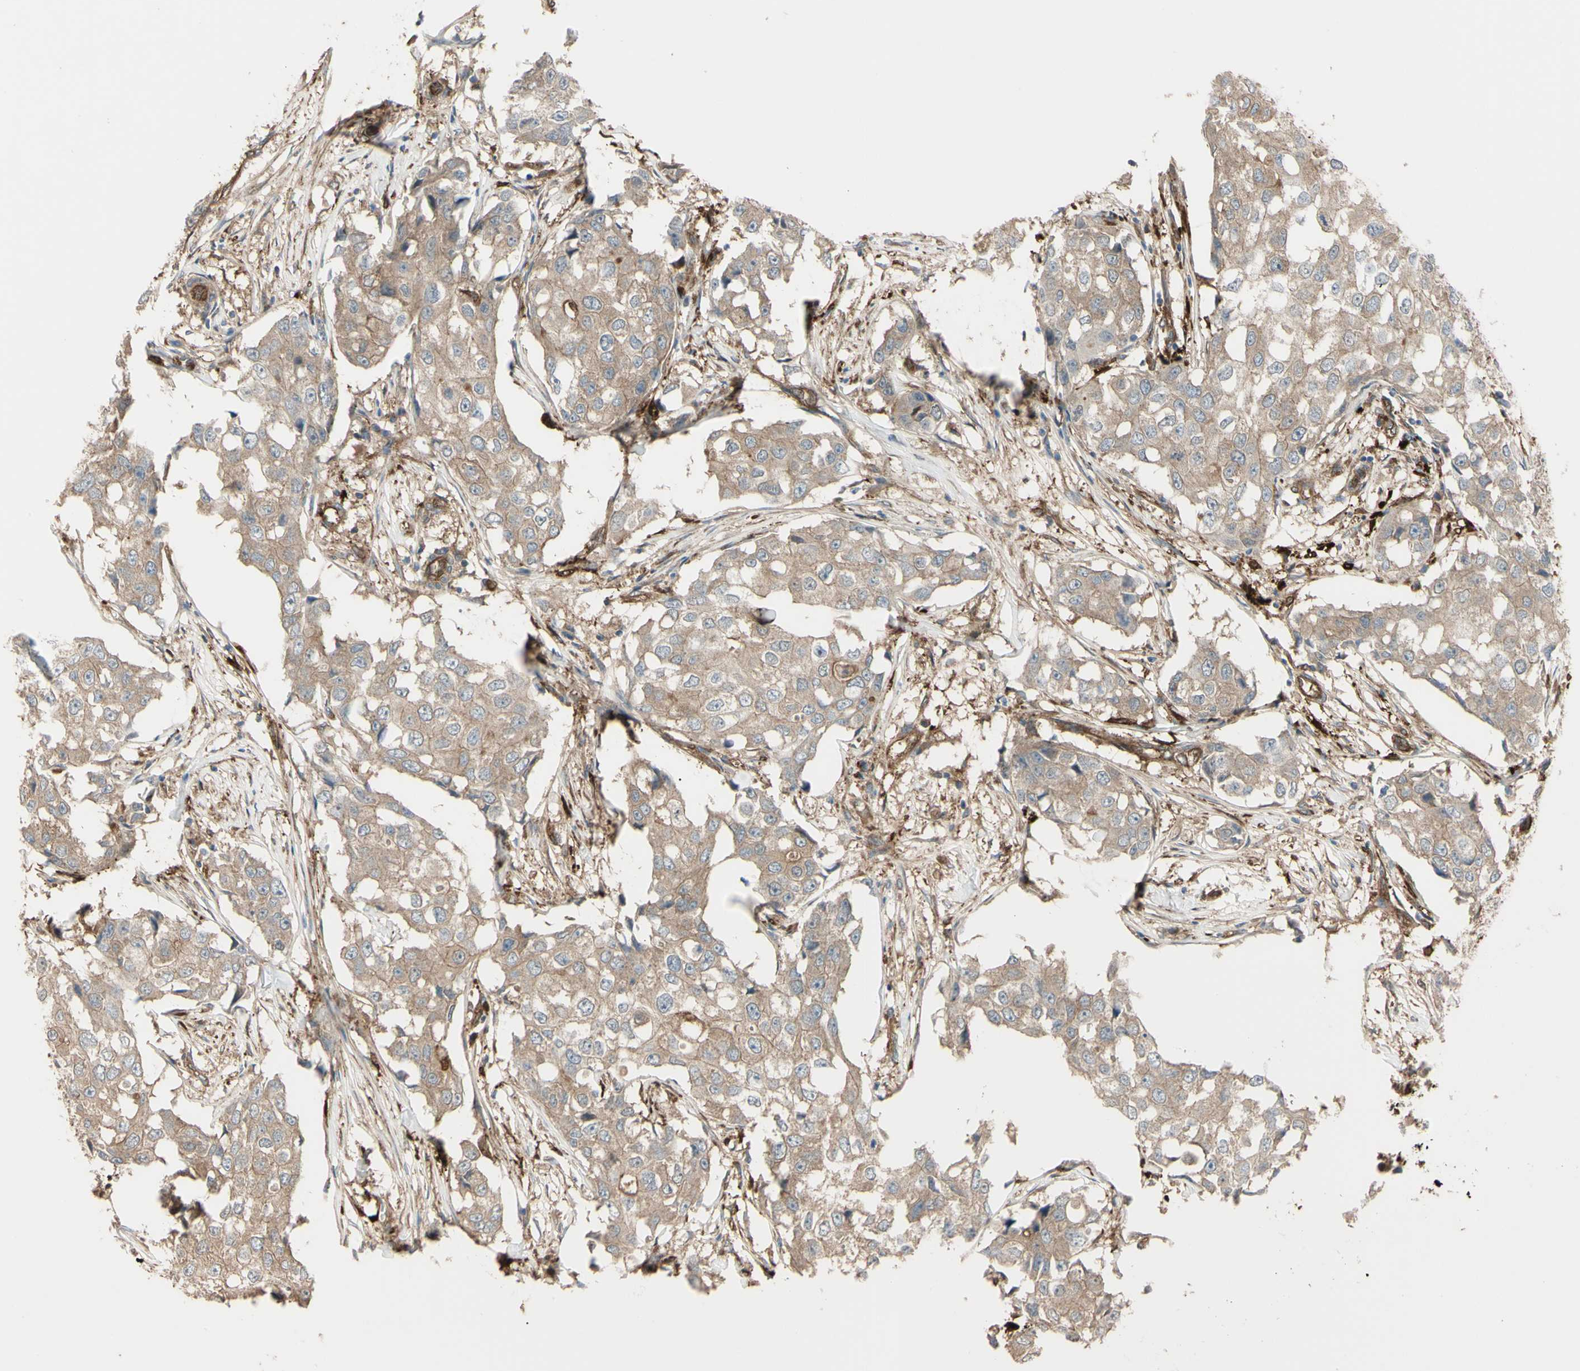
{"staining": {"intensity": "weak", "quantity": ">75%", "location": "cytoplasmic/membranous"}, "tissue": "breast cancer", "cell_type": "Tumor cells", "image_type": "cancer", "snomed": [{"axis": "morphology", "description": "Duct carcinoma"}, {"axis": "topography", "description": "Breast"}], "caption": "Immunohistochemical staining of breast cancer exhibits low levels of weak cytoplasmic/membranous protein expression in approximately >75% of tumor cells.", "gene": "PTPN12", "patient": {"sex": "female", "age": 27}}